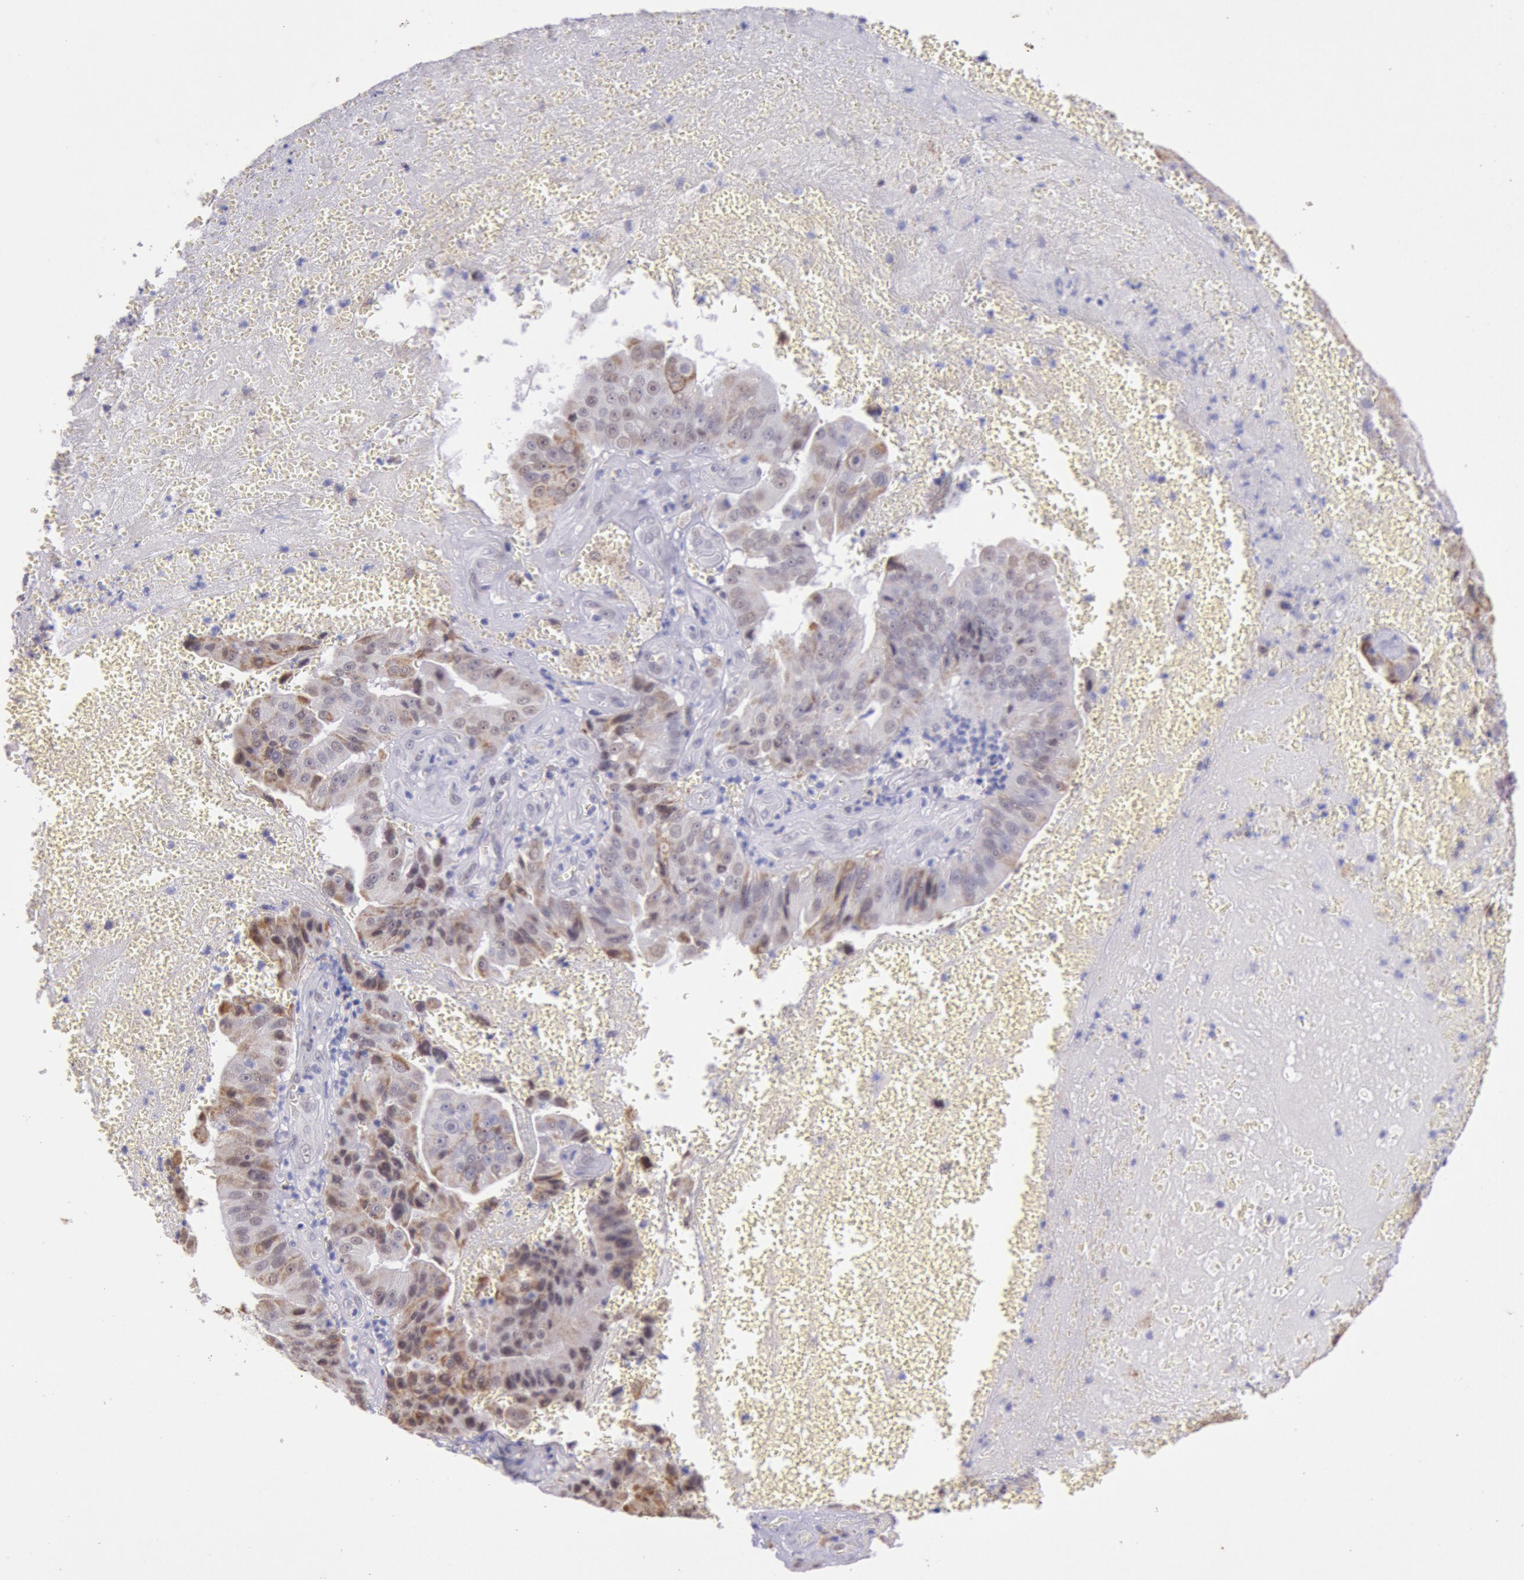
{"staining": {"intensity": "moderate", "quantity": ">75%", "location": "cytoplasmic/membranous,nuclear"}, "tissue": "liver cancer", "cell_type": "Tumor cells", "image_type": "cancer", "snomed": [{"axis": "morphology", "description": "Cholangiocarcinoma"}, {"axis": "topography", "description": "Liver"}], "caption": "Liver cancer stained for a protein reveals moderate cytoplasmic/membranous and nuclear positivity in tumor cells. (DAB IHC with brightfield microscopy, high magnification).", "gene": "FRMD6", "patient": {"sex": "female", "age": 79}}